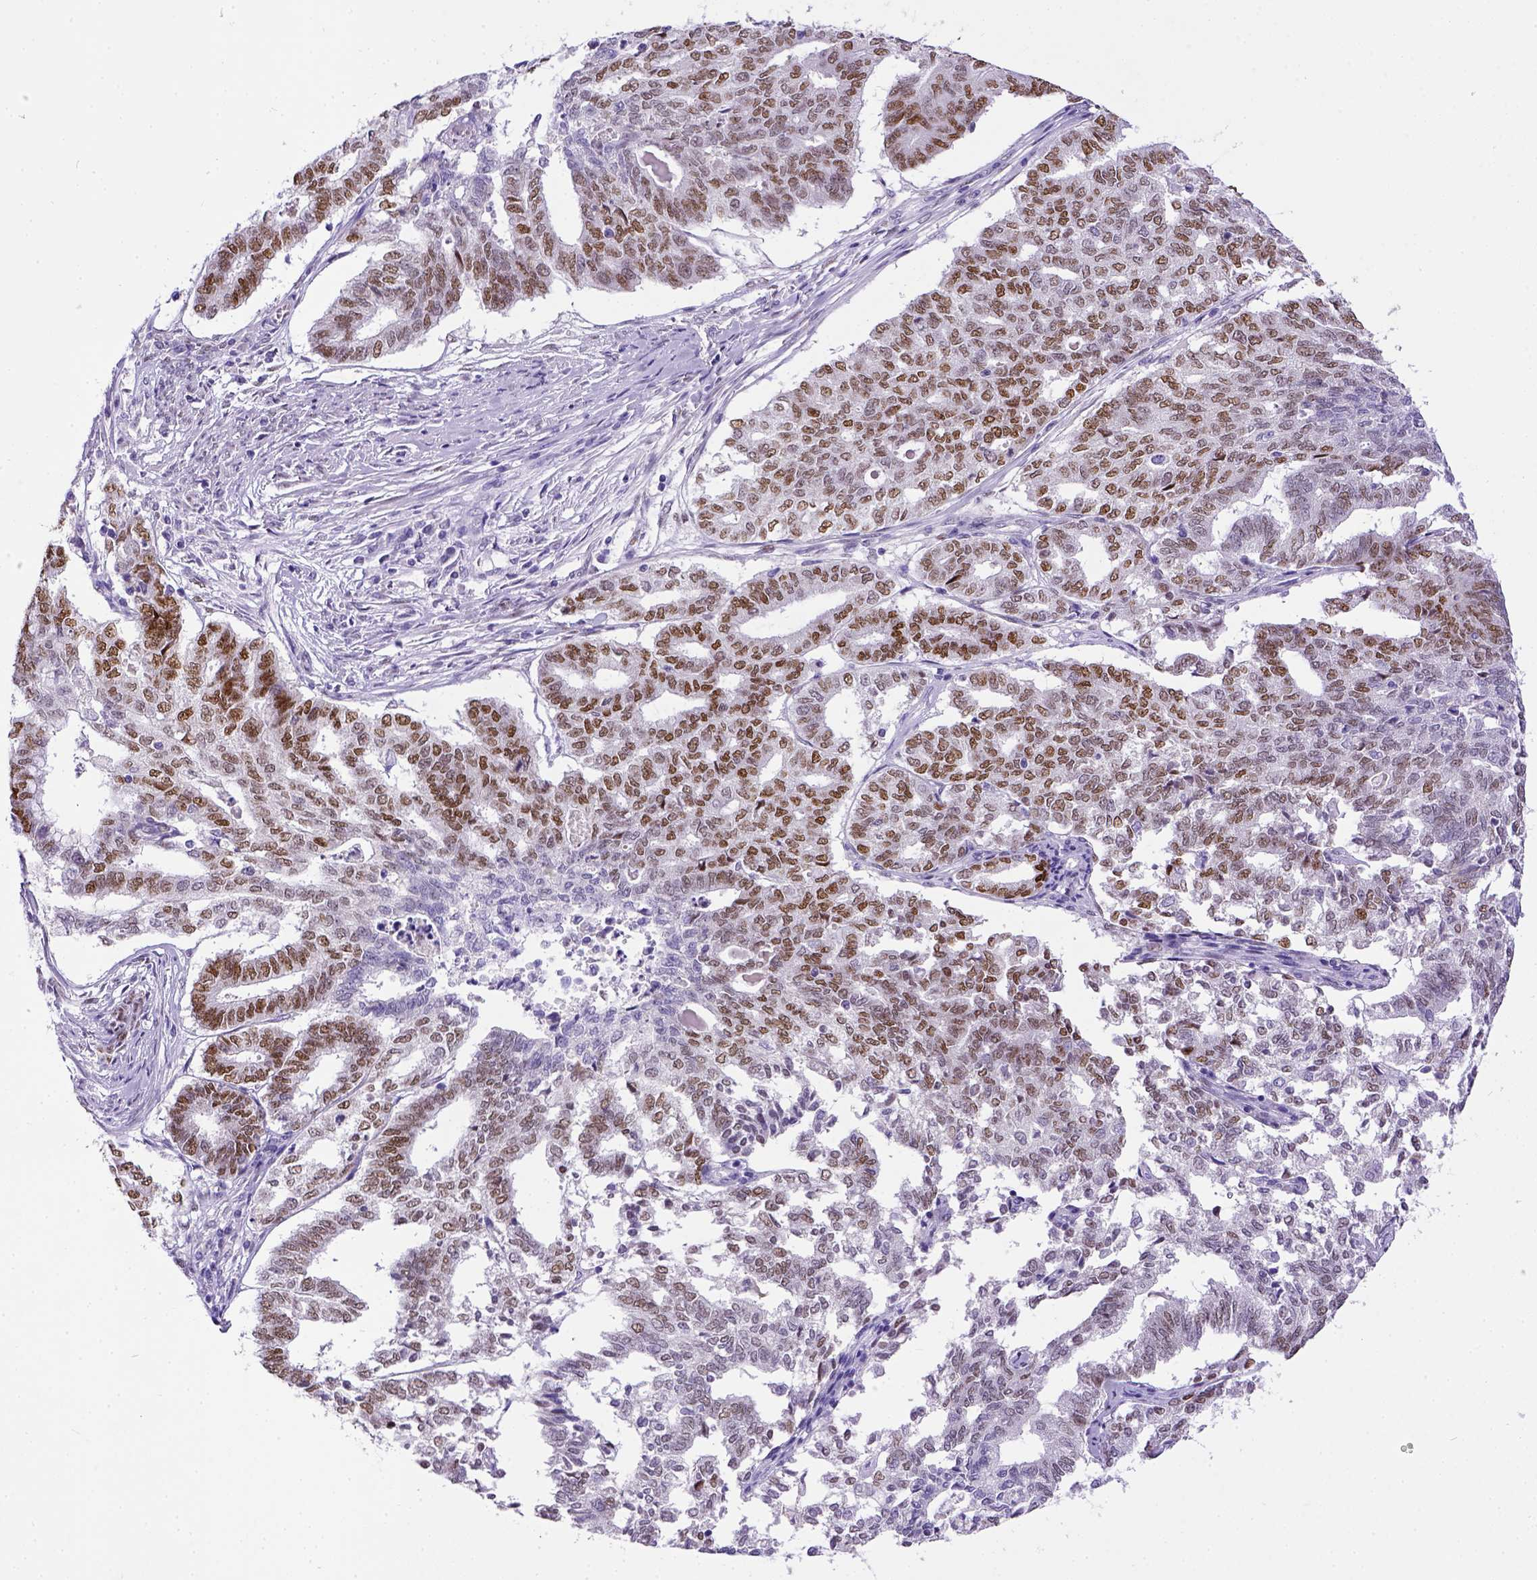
{"staining": {"intensity": "moderate", "quantity": "25%-75%", "location": "nuclear"}, "tissue": "endometrial cancer", "cell_type": "Tumor cells", "image_type": "cancer", "snomed": [{"axis": "morphology", "description": "Adenocarcinoma, NOS"}, {"axis": "topography", "description": "Endometrium"}], "caption": "Moderate nuclear positivity for a protein is identified in approximately 25%-75% of tumor cells of endometrial cancer using IHC.", "gene": "ESR1", "patient": {"sex": "female", "age": 79}}